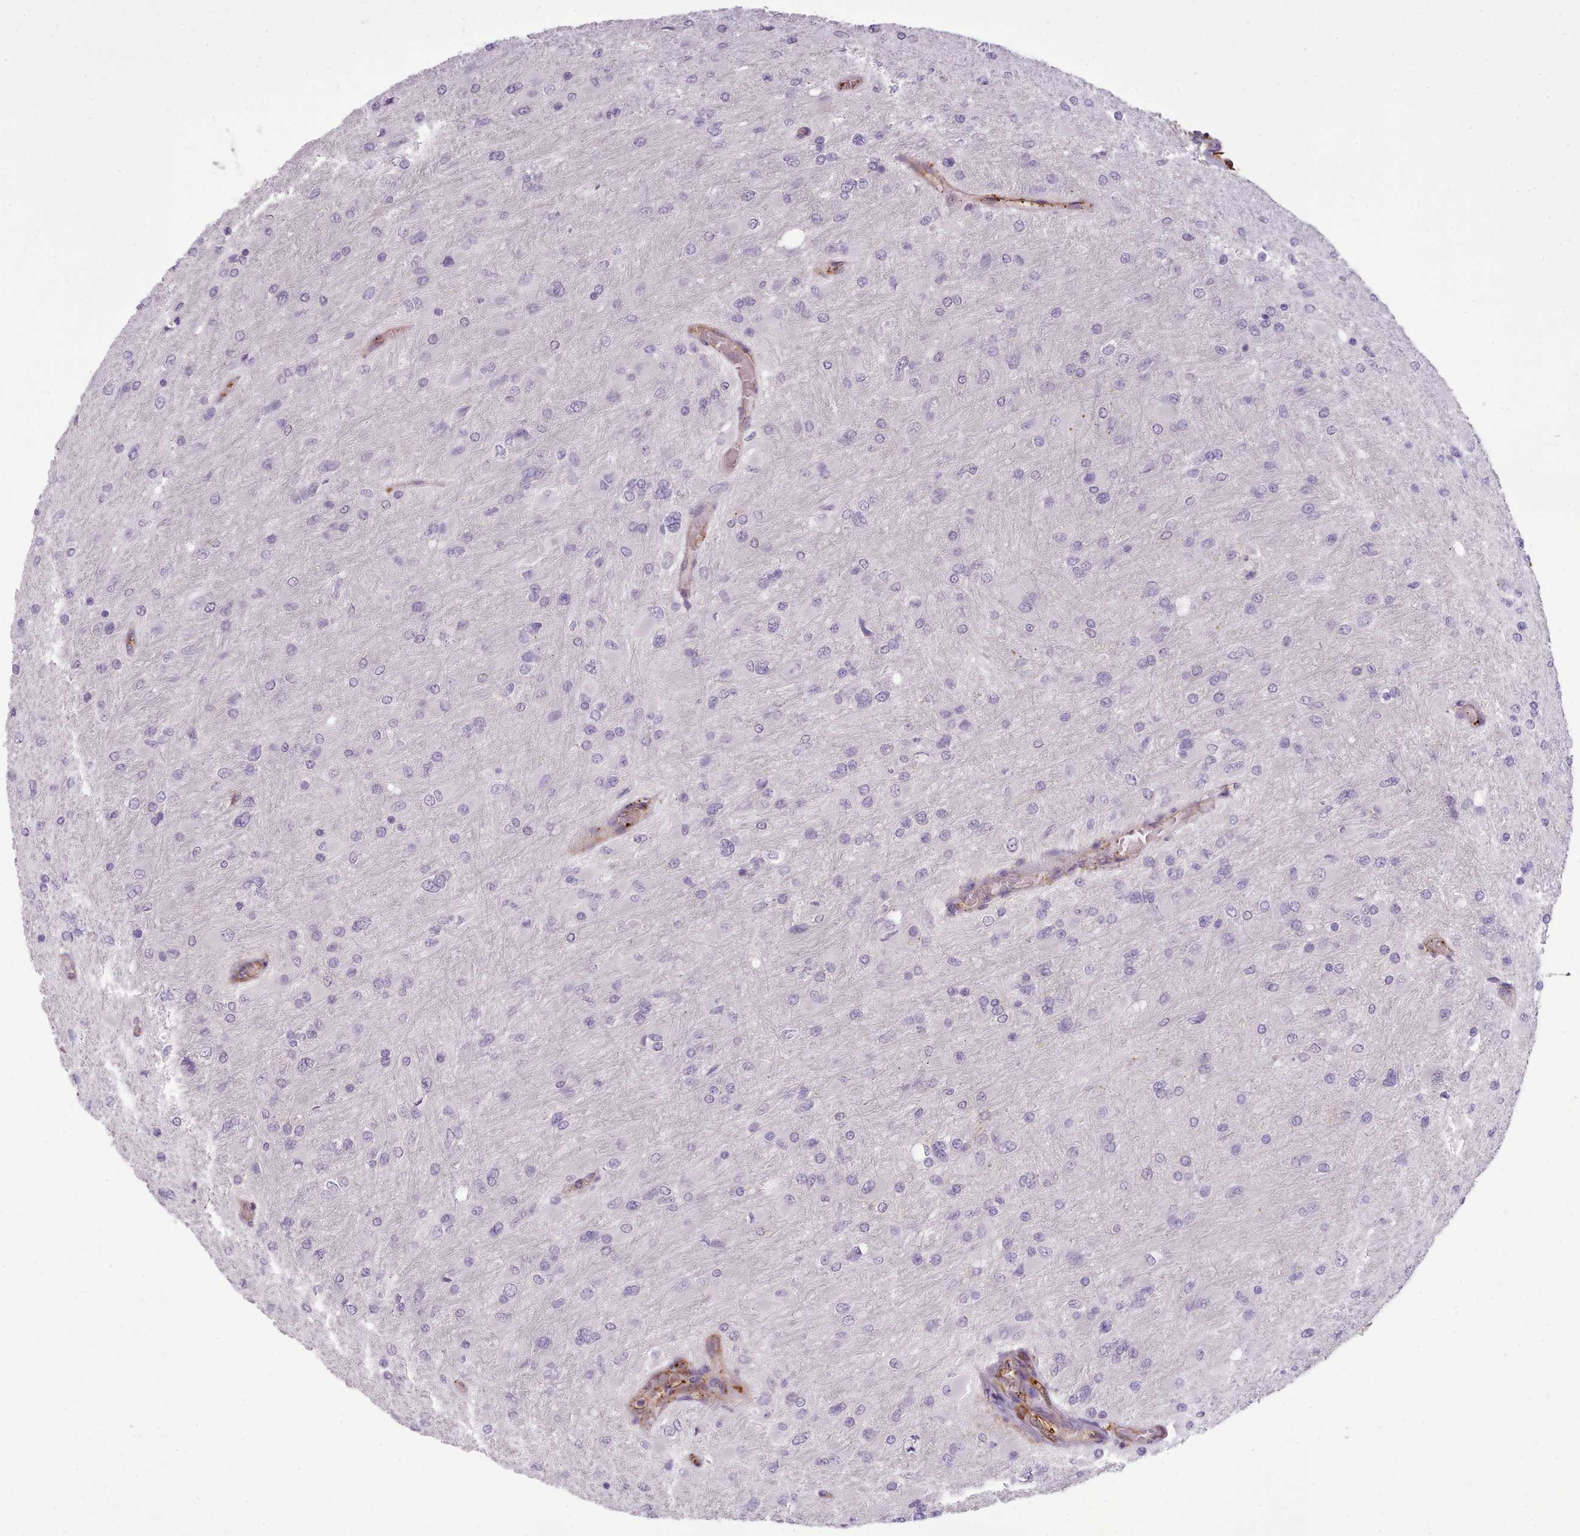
{"staining": {"intensity": "negative", "quantity": "none", "location": "none"}, "tissue": "glioma", "cell_type": "Tumor cells", "image_type": "cancer", "snomed": [{"axis": "morphology", "description": "Glioma, malignant, High grade"}, {"axis": "topography", "description": "Cerebral cortex"}], "caption": "High power microscopy photomicrograph of an immunohistochemistry photomicrograph of glioma, revealing no significant expression in tumor cells. (DAB (3,3'-diaminobenzidine) immunohistochemistry (IHC) with hematoxylin counter stain).", "gene": "CD300LF", "patient": {"sex": "female", "age": 36}}